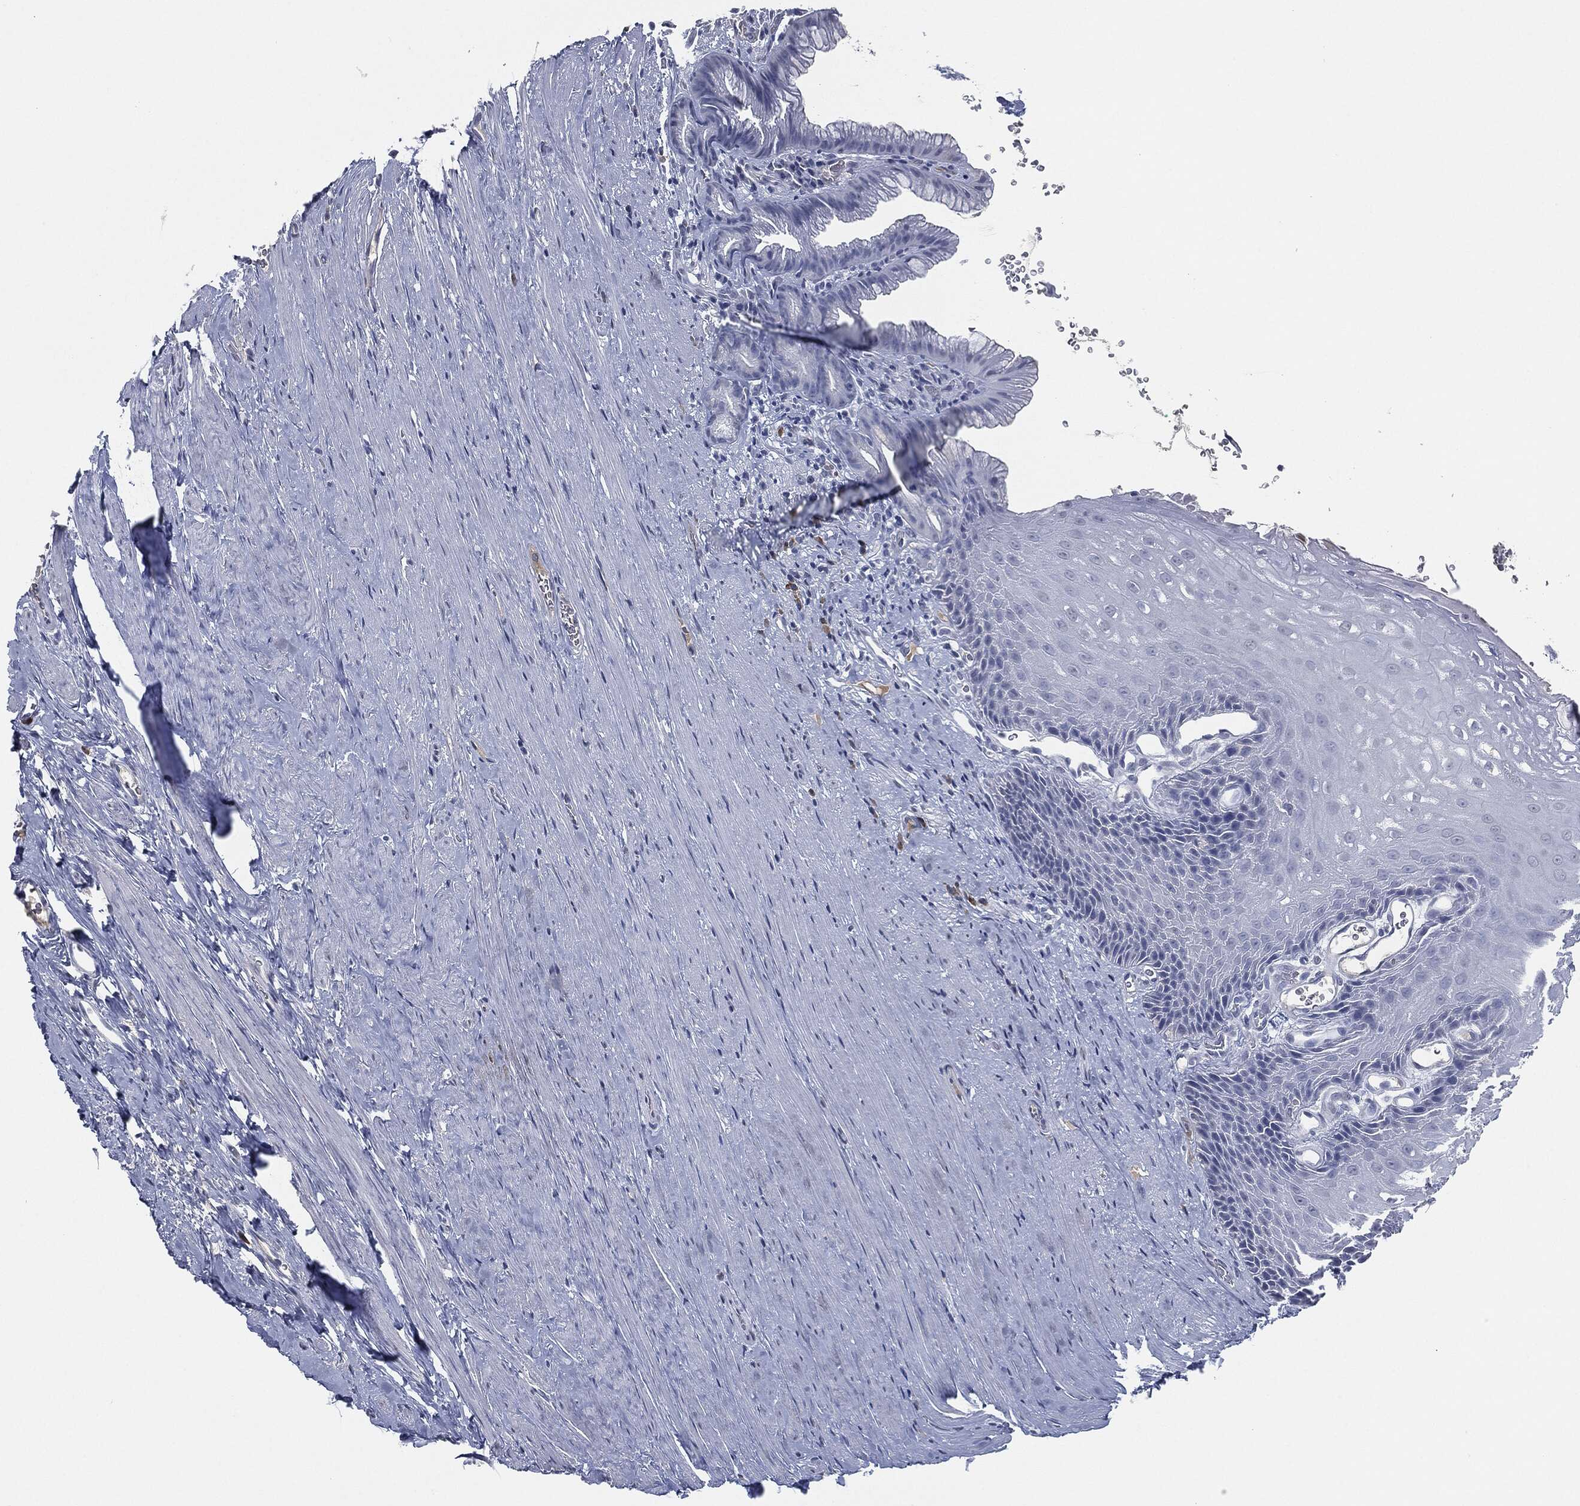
{"staining": {"intensity": "negative", "quantity": "none", "location": "none"}, "tissue": "esophagus", "cell_type": "Squamous epithelial cells", "image_type": "normal", "snomed": [{"axis": "morphology", "description": "Normal tissue, NOS"}, {"axis": "topography", "description": "Esophagus"}], "caption": "IHC photomicrograph of normal human esophagus stained for a protein (brown), which exhibits no positivity in squamous epithelial cells.", "gene": "SIGLEC7", "patient": {"sex": "male", "age": 64}}